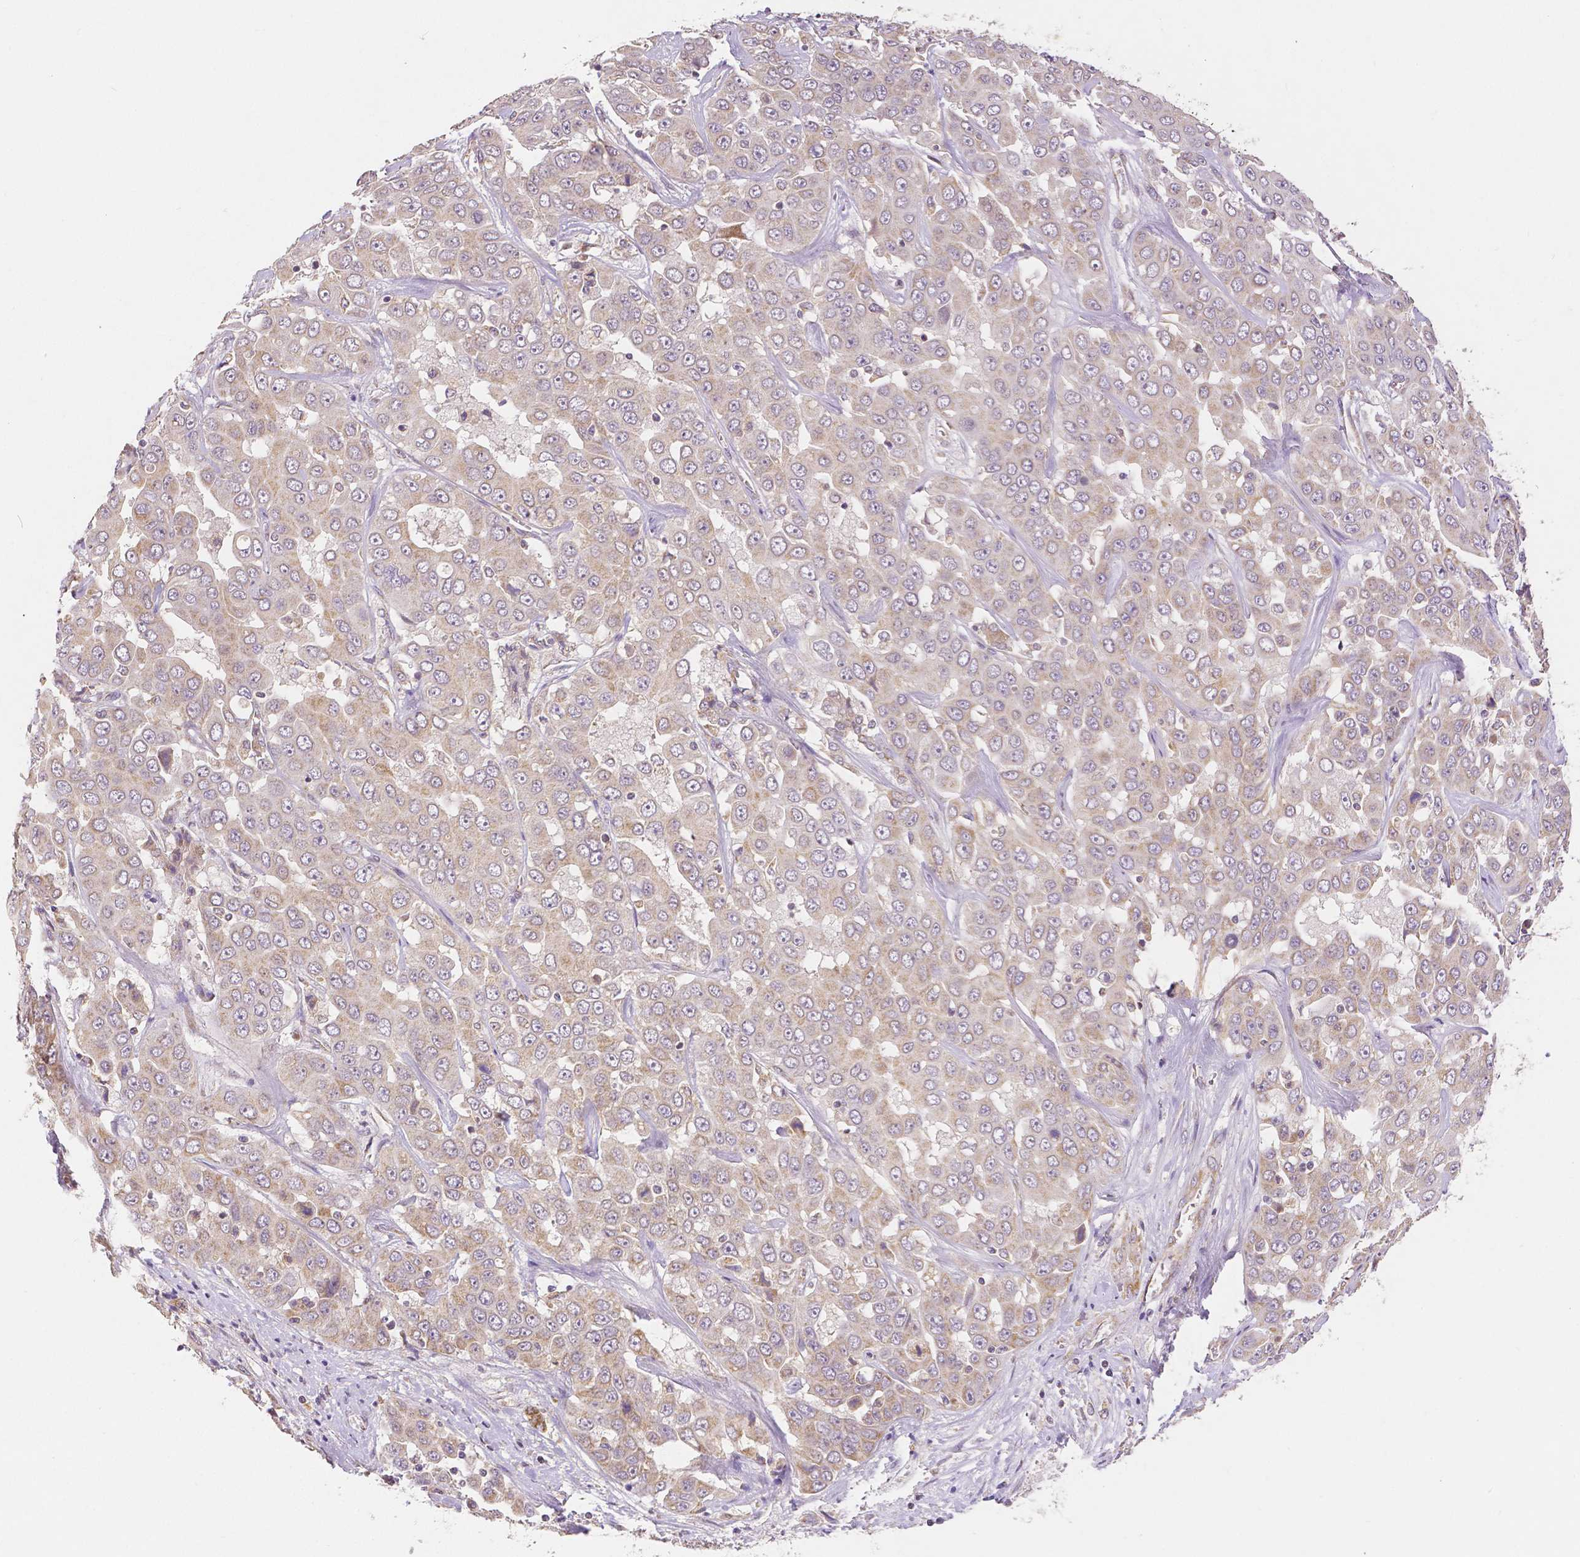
{"staining": {"intensity": "weak", "quantity": "<25%", "location": "cytoplasmic/membranous,nuclear"}, "tissue": "liver cancer", "cell_type": "Tumor cells", "image_type": "cancer", "snomed": [{"axis": "morphology", "description": "Cholangiocarcinoma"}, {"axis": "topography", "description": "Liver"}], "caption": "The histopathology image exhibits no significant expression in tumor cells of liver cancer (cholangiocarcinoma).", "gene": "RHOT1", "patient": {"sex": "female", "age": 52}}